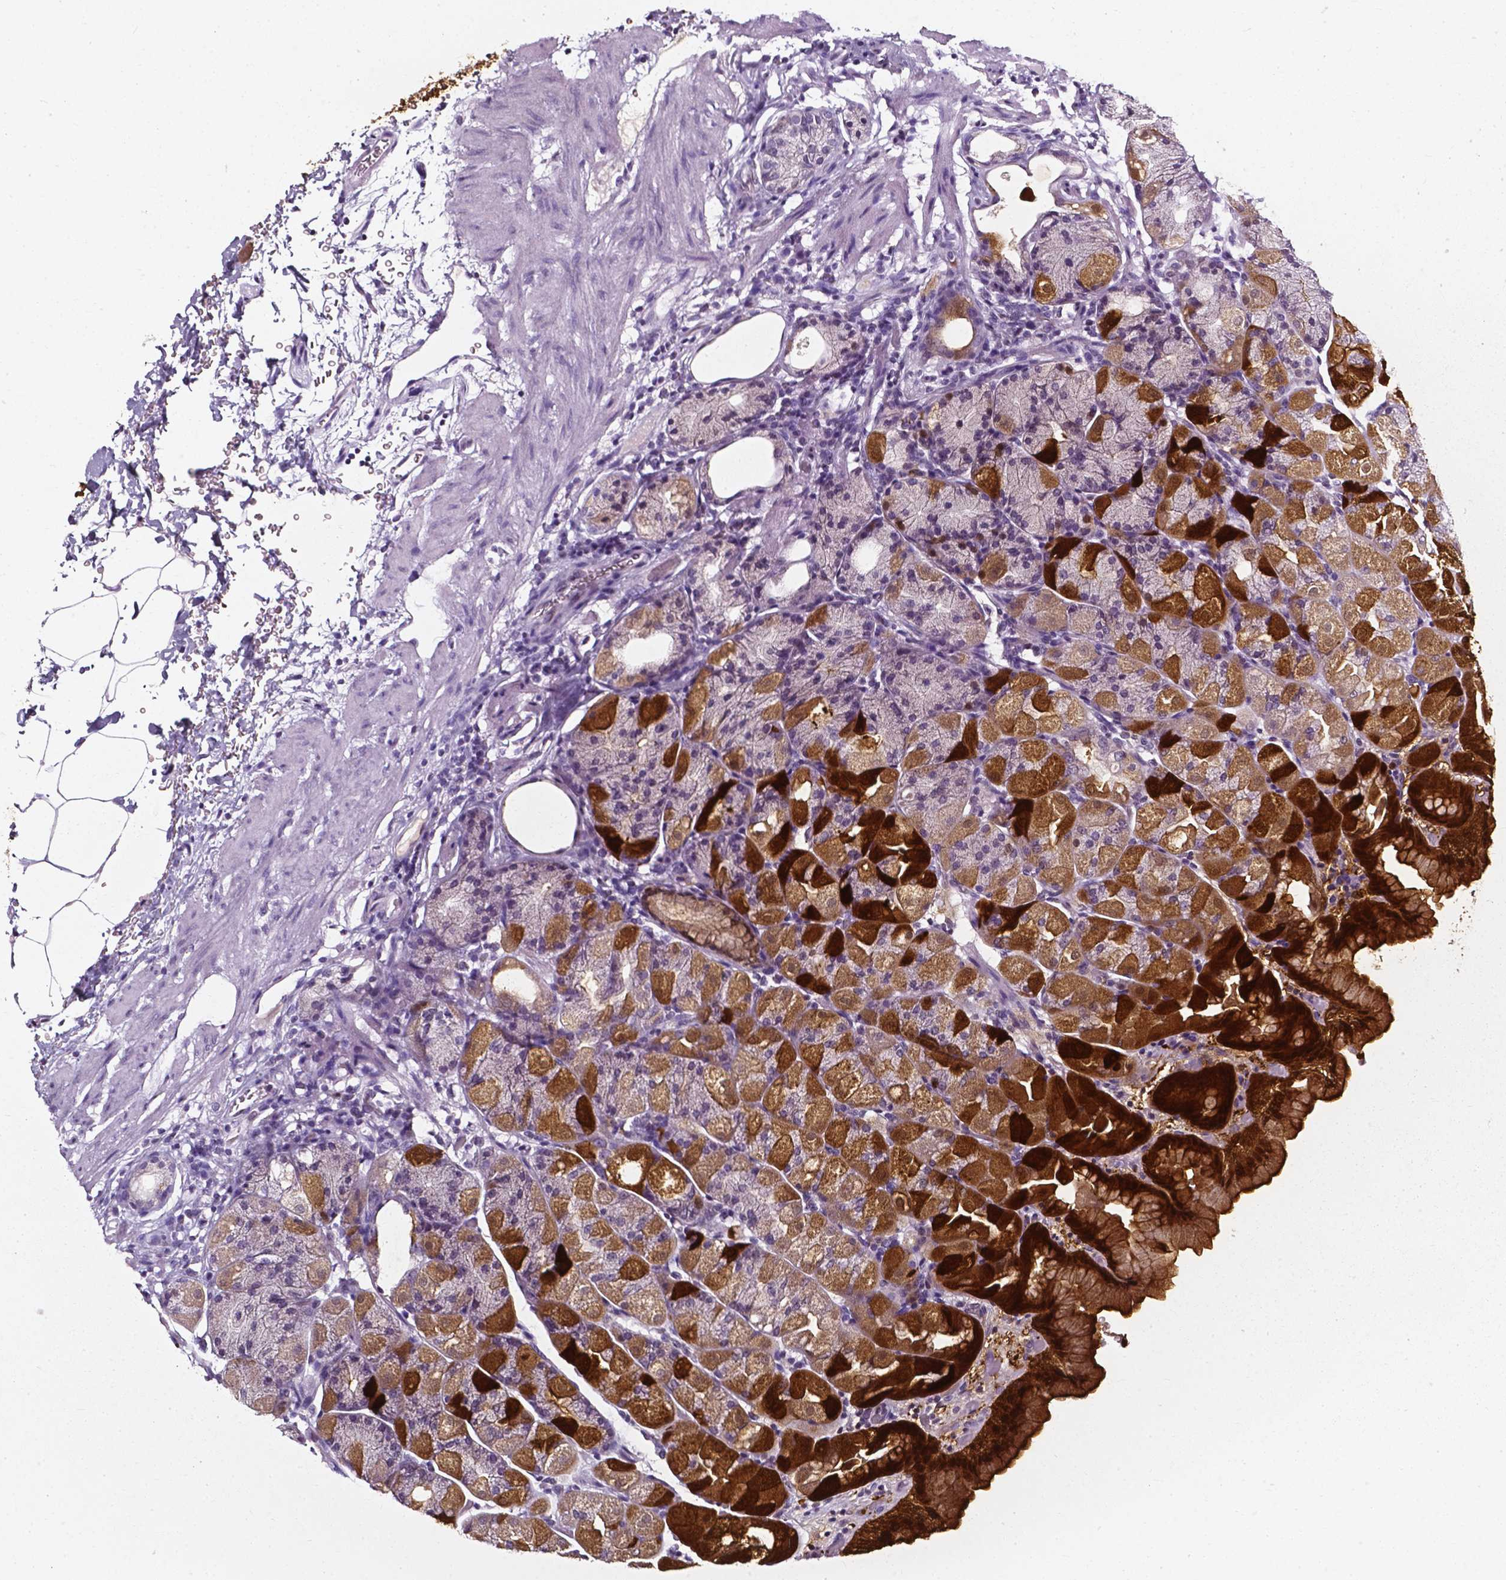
{"staining": {"intensity": "strong", "quantity": "25%-75%", "location": "cytoplasmic/membranous,nuclear"}, "tissue": "stomach", "cell_type": "Glandular cells", "image_type": "normal", "snomed": [{"axis": "morphology", "description": "Normal tissue, NOS"}, {"axis": "topography", "description": "Stomach, upper"}, {"axis": "topography", "description": "Stomach"}, {"axis": "topography", "description": "Stomach, lower"}], "caption": "Protein staining displays strong cytoplasmic/membranous,nuclear positivity in approximately 25%-75% of glandular cells in normal stomach.", "gene": "AKR1B10", "patient": {"sex": "male", "age": 62}}